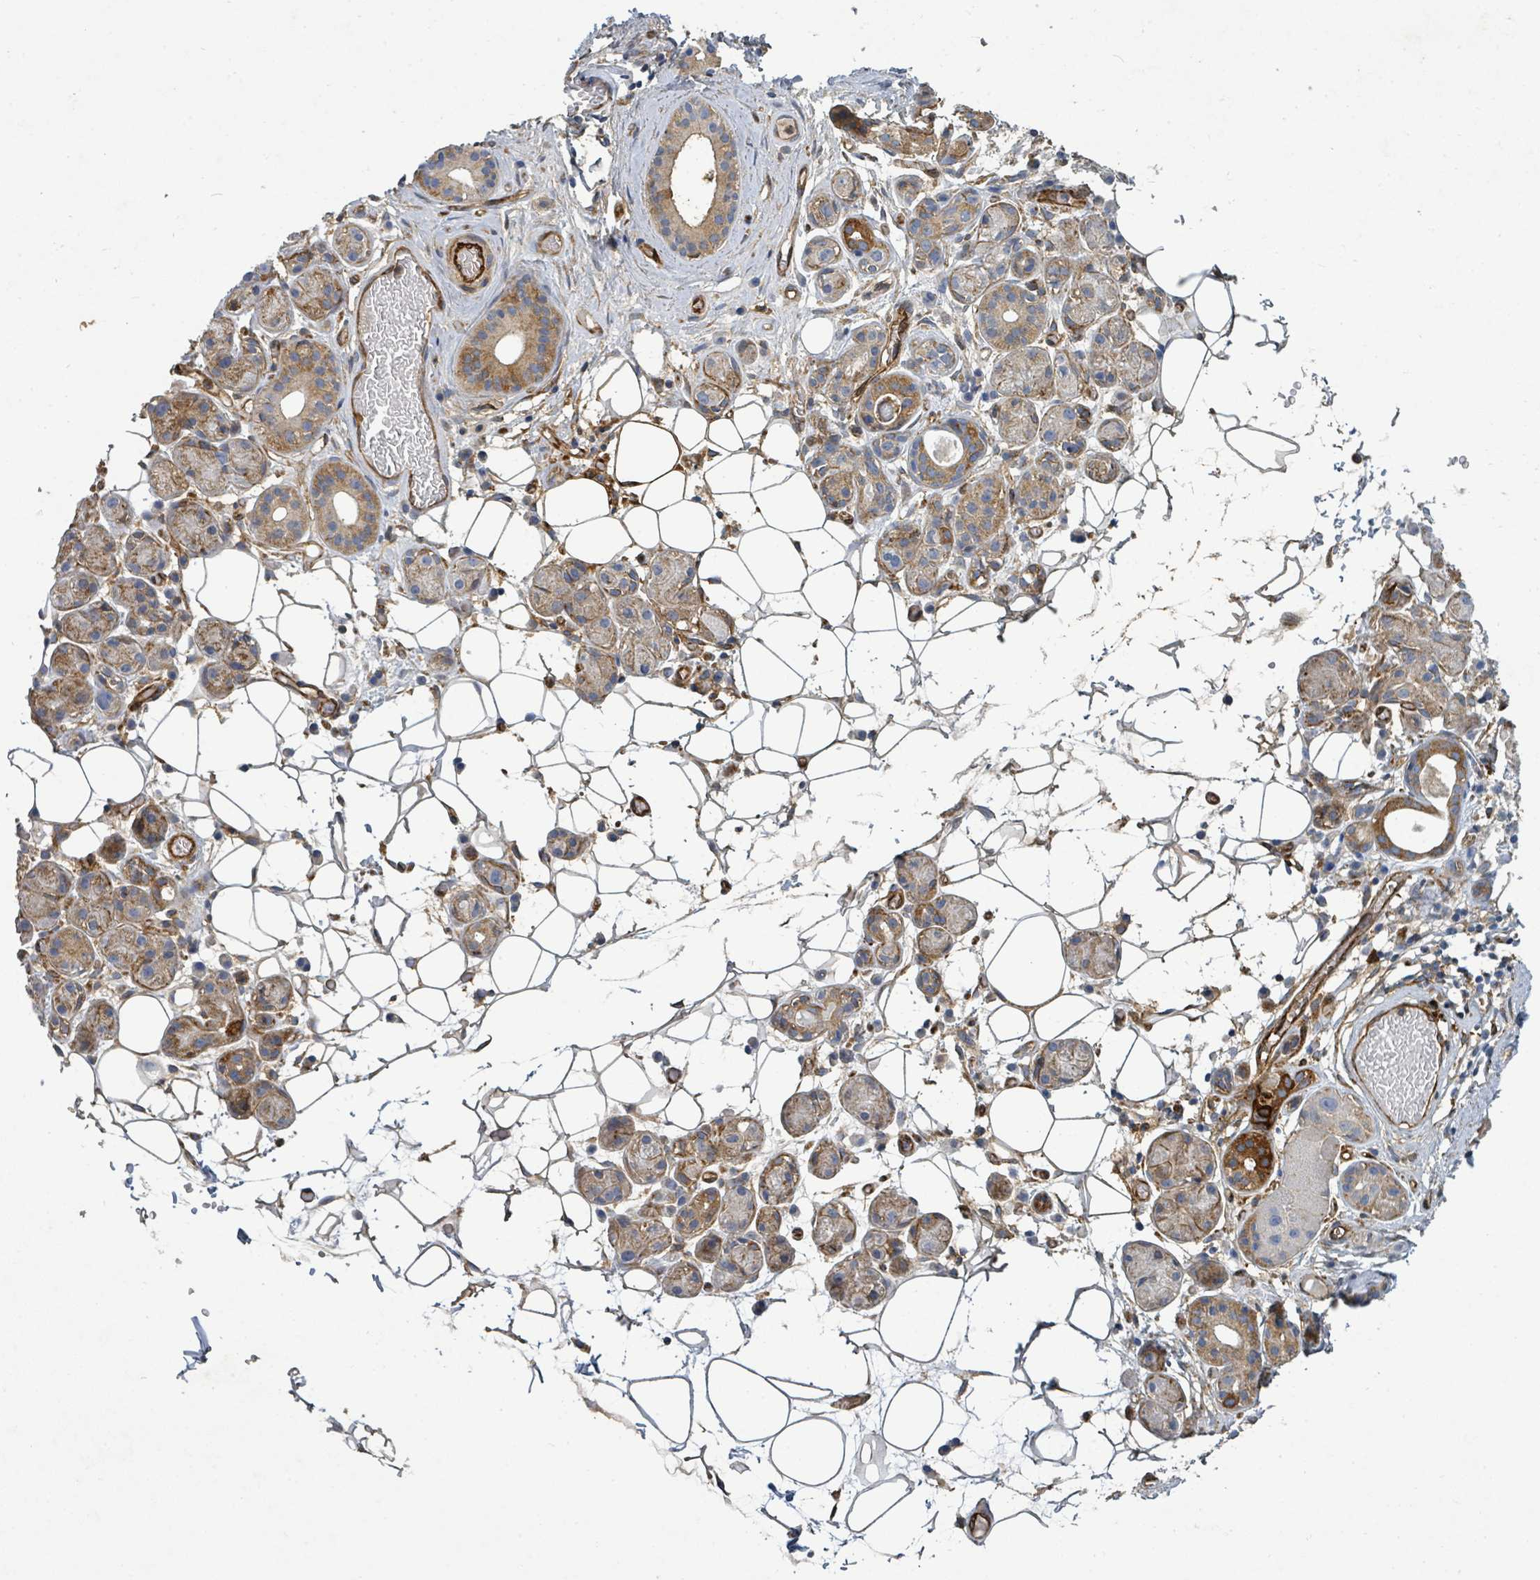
{"staining": {"intensity": "moderate", "quantity": "<25%", "location": "cytoplasmic/membranous"}, "tissue": "salivary gland", "cell_type": "Glandular cells", "image_type": "normal", "snomed": [{"axis": "morphology", "description": "Normal tissue, NOS"}, {"axis": "topography", "description": "Salivary gland"}], "caption": "High-magnification brightfield microscopy of normal salivary gland stained with DAB (brown) and counterstained with hematoxylin (blue). glandular cells exhibit moderate cytoplasmic/membranous positivity is appreciated in about<25% of cells. The staining was performed using DAB (3,3'-diaminobenzidine) to visualize the protein expression in brown, while the nuclei were stained in blue with hematoxylin (Magnification: 20x).", "gene": "IFIT1", "patient": {"sex": "male", "age": 82}}